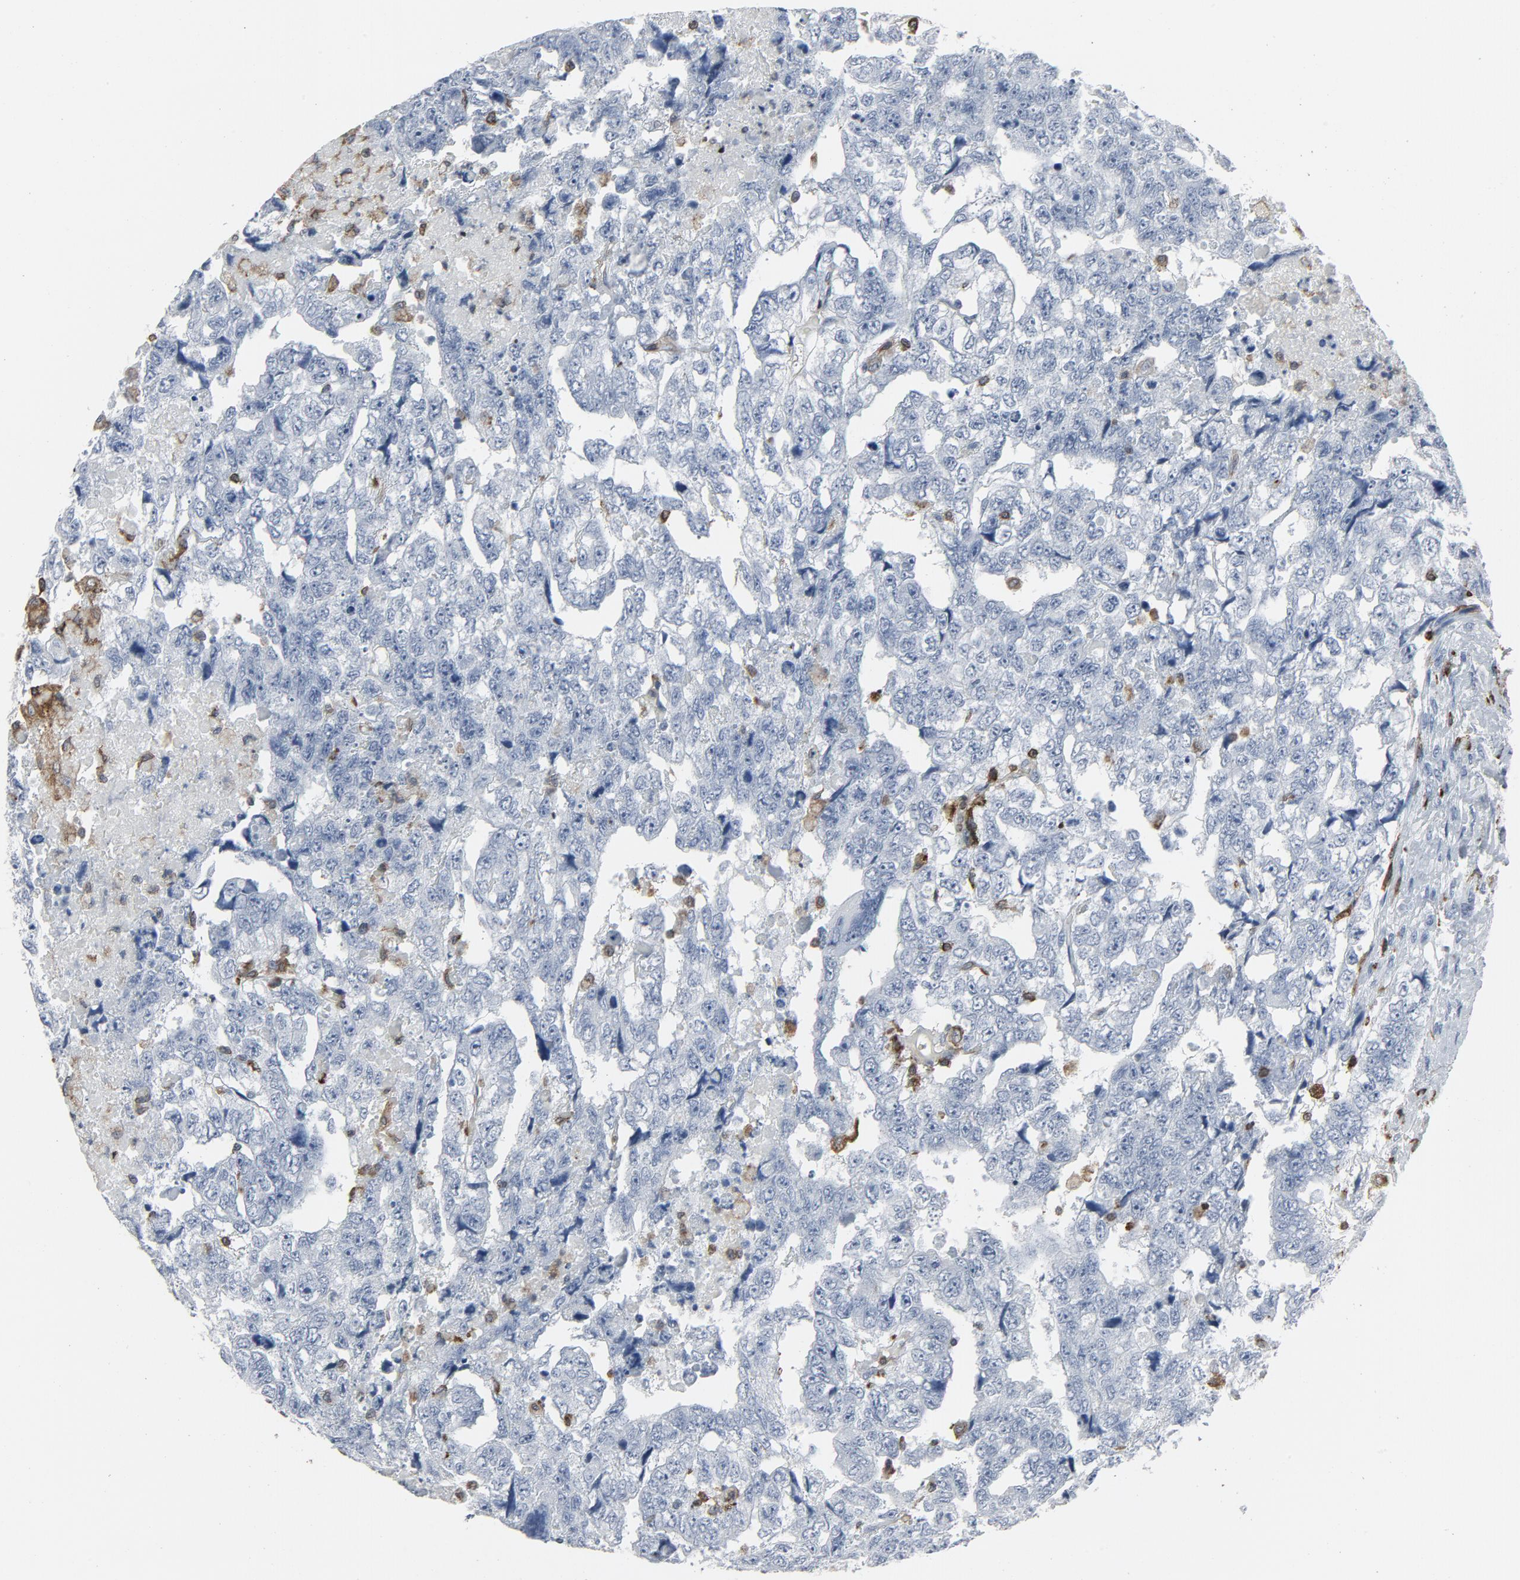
{"staining": {"intensity": "negative", "quantity": "none", "location": "none"}, "tissue": "testis cancer", "cell_type": "Tumor cells", "image_type": "cancer", "snomed": [{"axis": "morphology", "description": "Carcinoma, Embryonal, NOS"}, {"axis": "topography", "description": "Testis"}], "caption": "Immunohistochemical staining of testis embryonal carcinoma shows no significant staining in tumor cells.", "gene": "LCP2", "patient": {"sex": "male", "age": 36}}